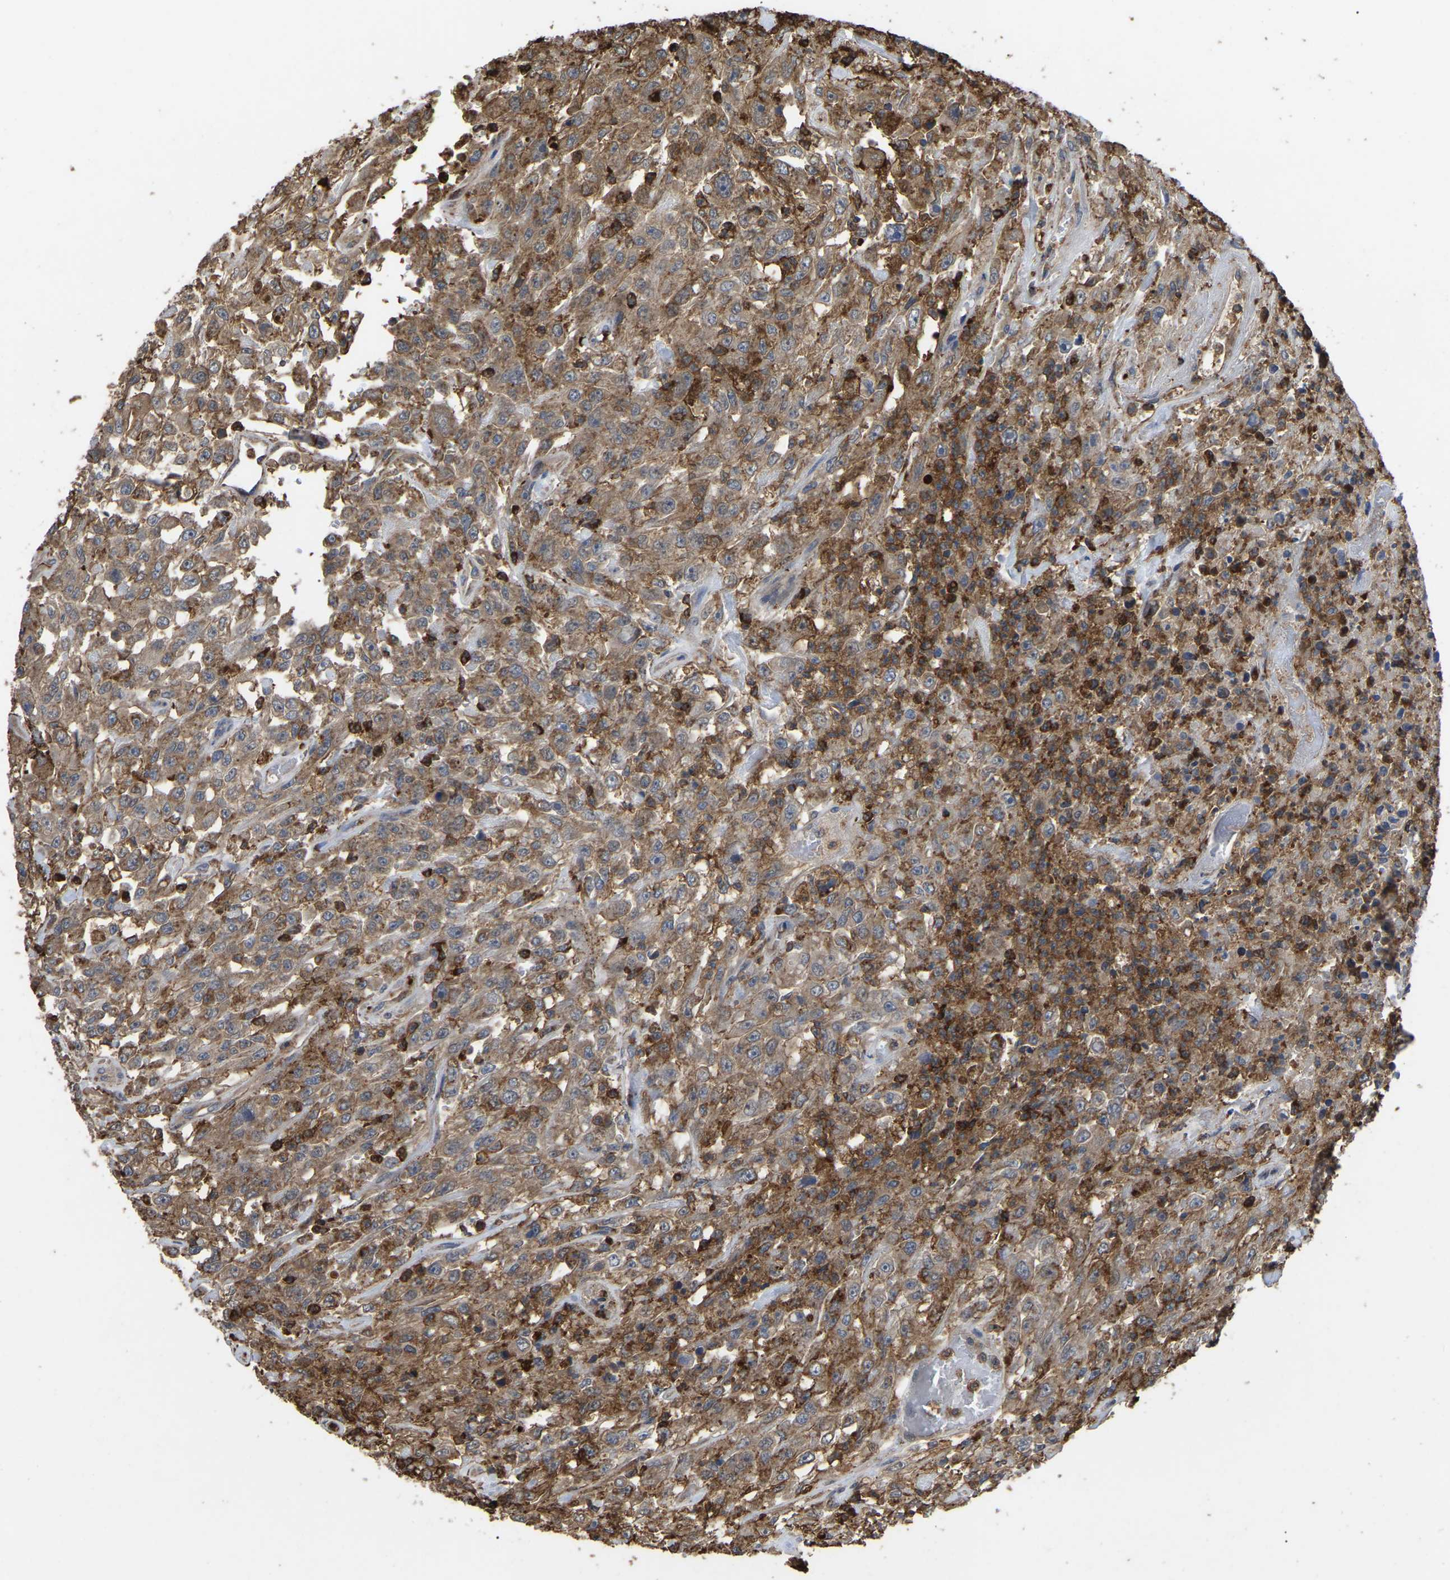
{"staining": {"intensity": "weak", "quantity": ">75%", "location": "cytoplasmic/membranous"}, "tissue": "urothelial cancer", "cell_type": "Tumor cells", "image_type": "cancer", "snomed": [{"axis": "morphology", "description": "Urothelial carcinoma, High grade"}, {"axis": "topography", "description": "Urinary bladder"}], "caption": "Urothelial carcinoma (high-grade) stained with a protein marker demonstrates weak staining in tumor cells.", "gene": "CIT", "patient": {"sex": "male", "age": 46}}